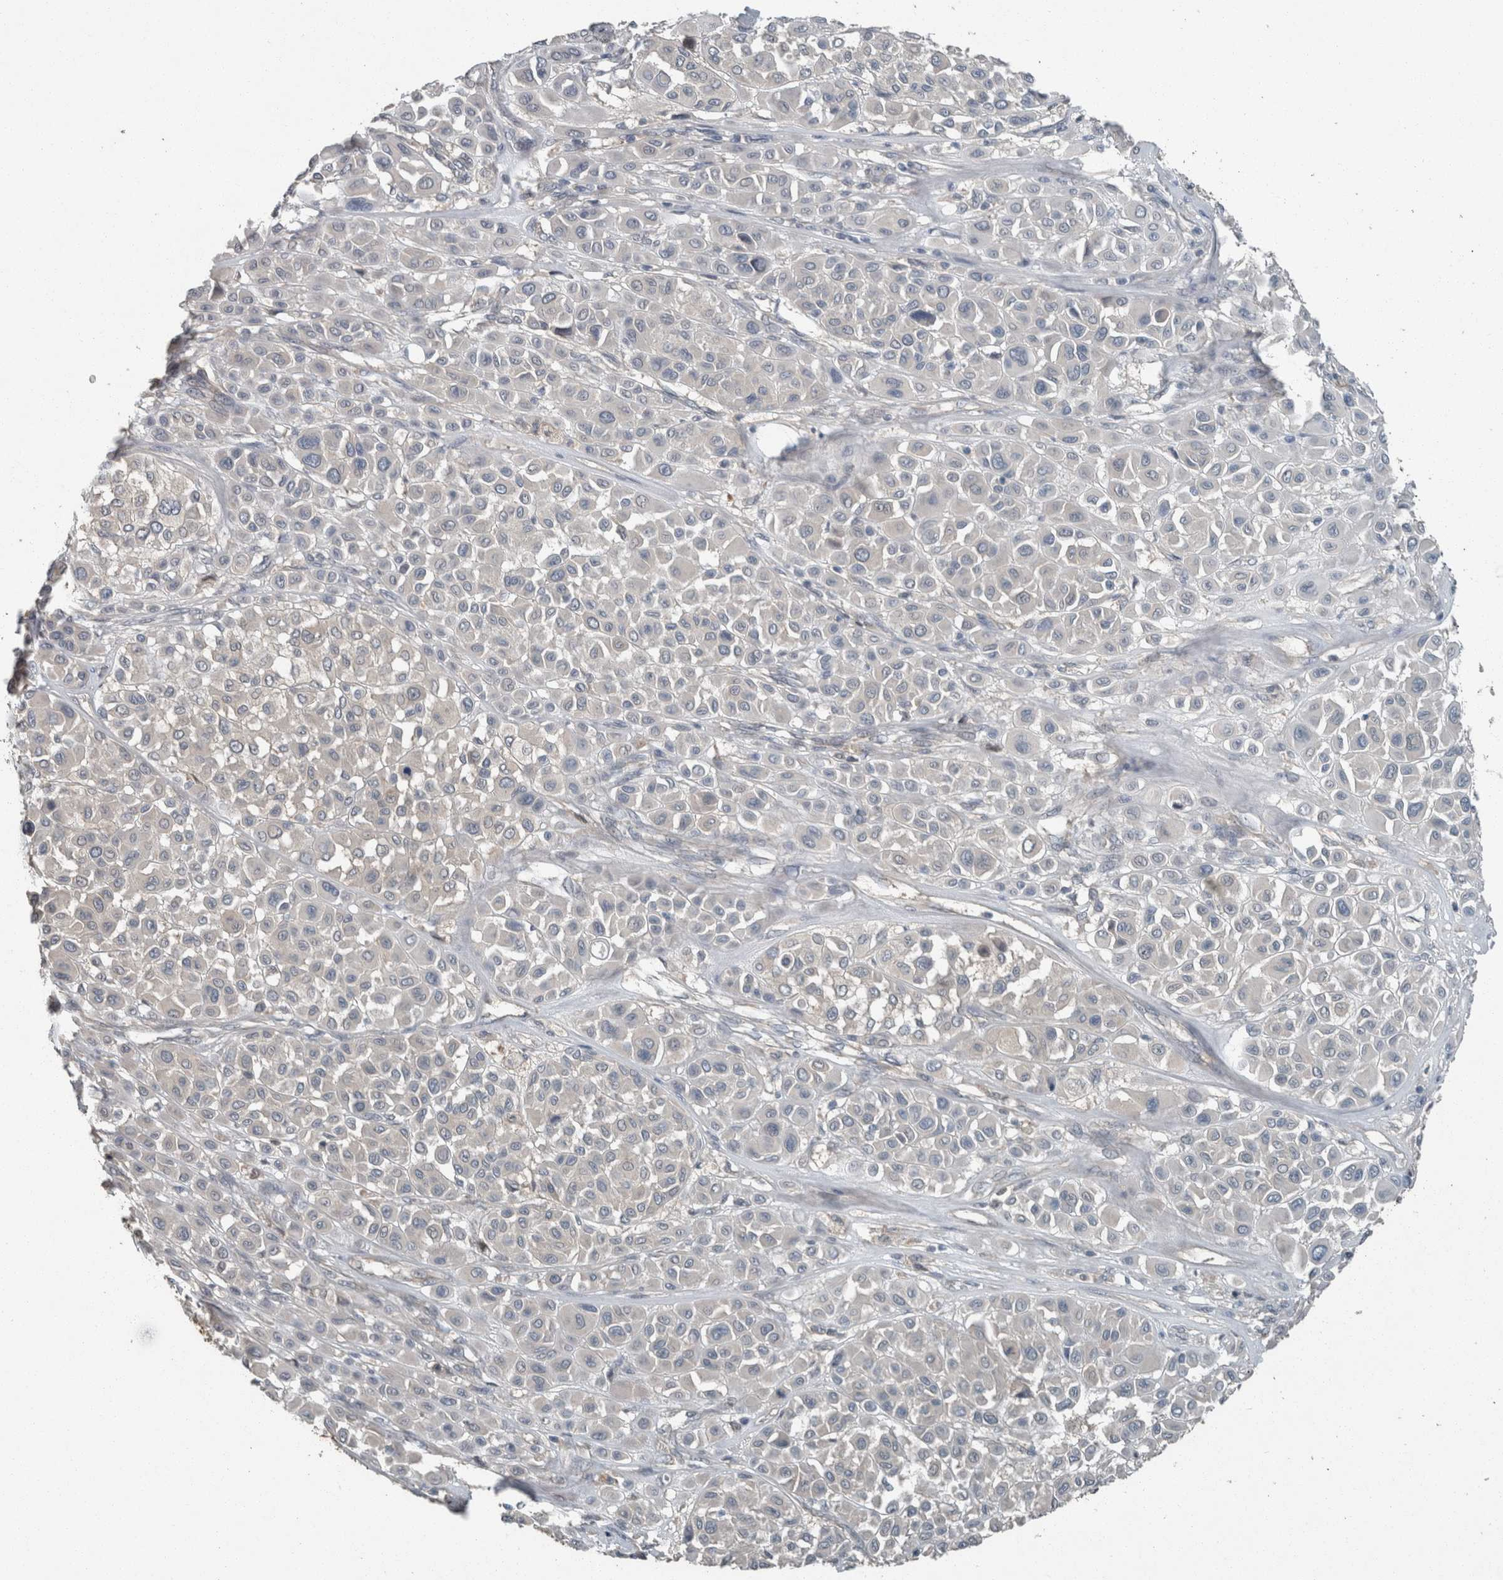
{"staining": {"intensity": "negative", "quantity": "none", "location": "none"}, "tissue": "melanoma", "cell_type": "Tumor cells", "image_type": "cancer", "snomed": [{"axis": "morphology", "description": "Malignant melanoma, Metastatic site"}, {"axis": "topography", "description": "Soft tissue"}], "caption": "High magnification brightfield microscopy of malignant melanoma (metastatic site) stained with DAB (brown) and counterstained with hematoxylin (blue): tumor cells show no significant staining.", "gene": "KNTC1", "patient": {"sex": "male", "age": 41}}